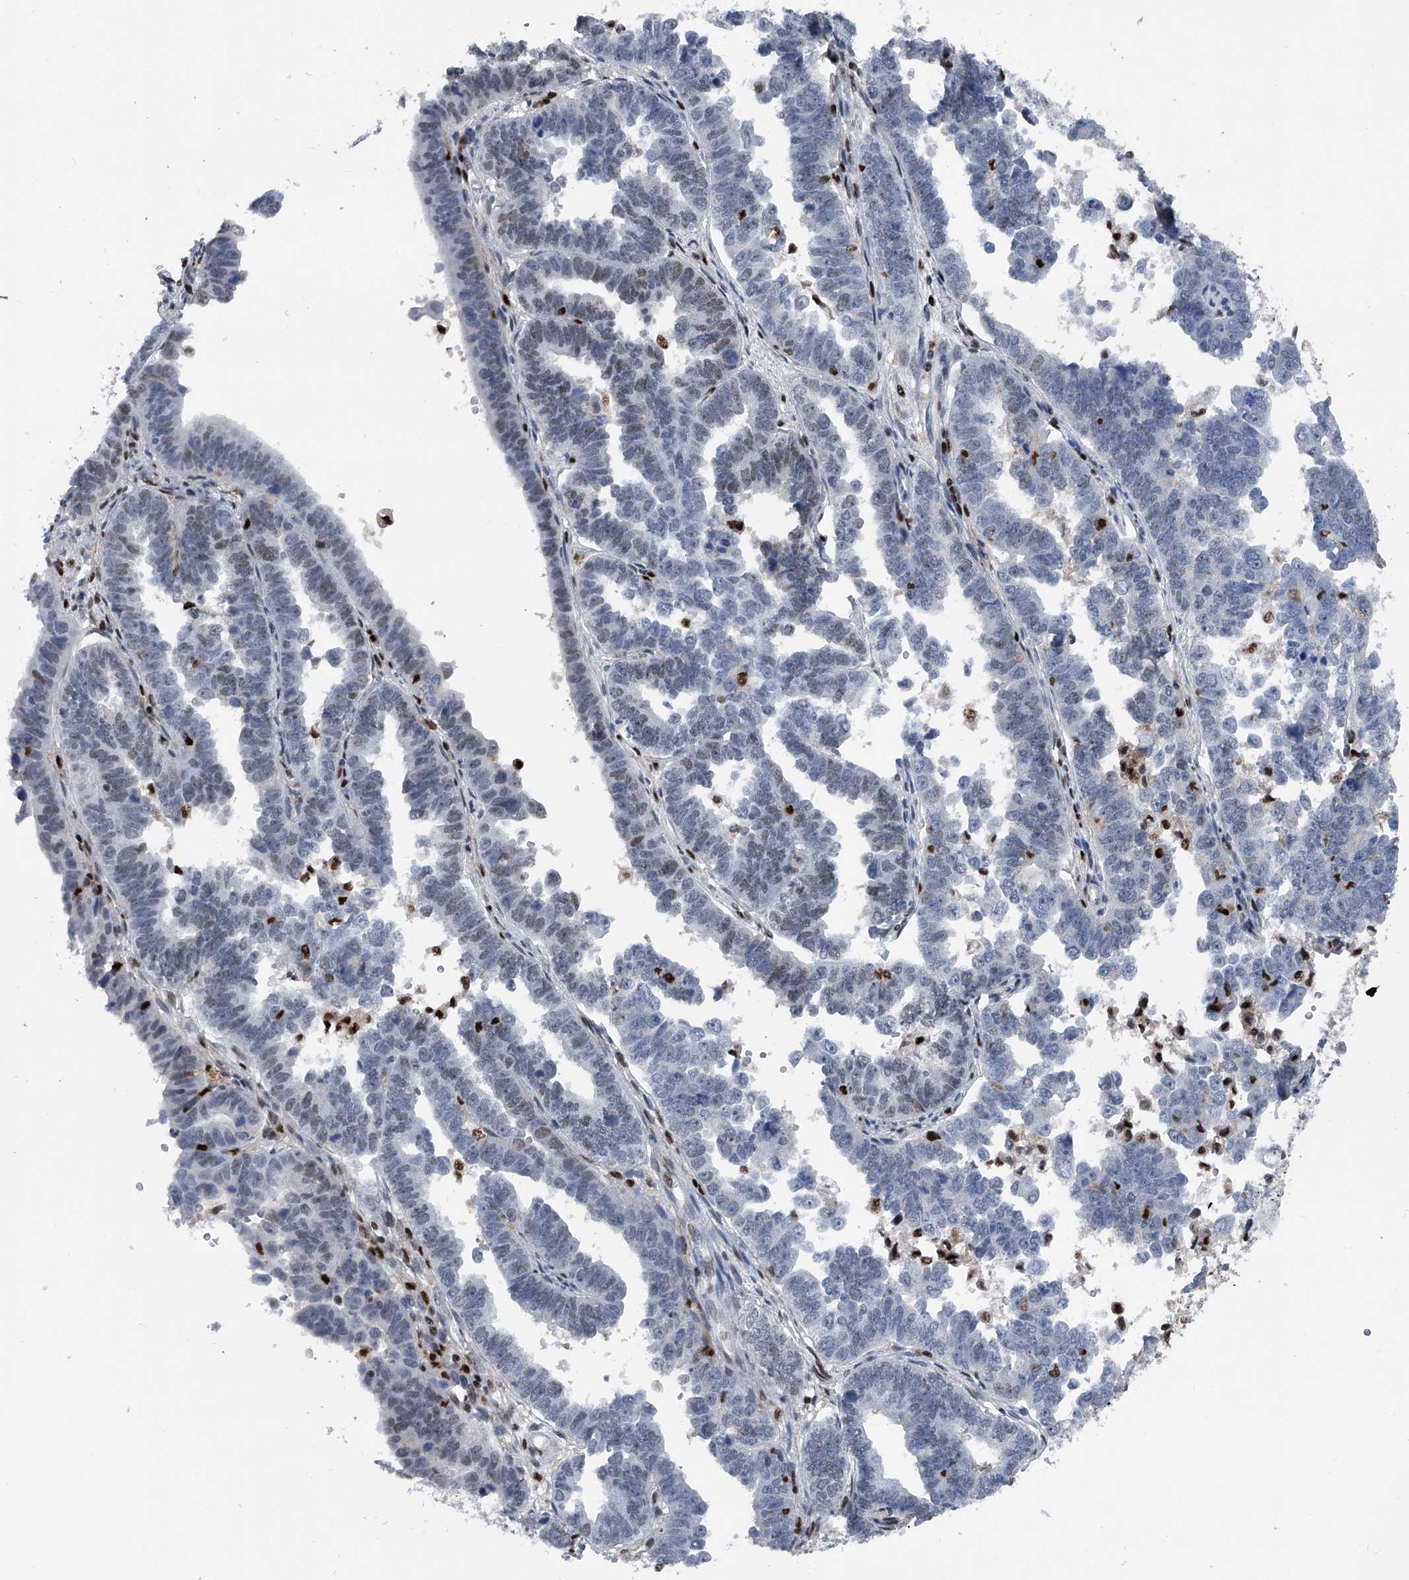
{"staining": {"intensity": "negative", "quantity": "none", "location": "none"}, "tissue": "endometrial cancer", "cell_type": "Tumor cells", "image_type": "cancer", "snomed": [{"axis": "morphology", "description": "Adenocarcinoma, NOS"}, {"axis": "topography", "description": "Endometrium"}], "caption": "DAB (3,3'-diaminobenzidine) immunohistochemical staining of endometrial cancer (adenocarcinoma) demonstrates no significant positivity in tumor cells. Nuclei are stained in blue.", "gene": "FKBP5", "patient": {"sex": "female", "age": 75}}